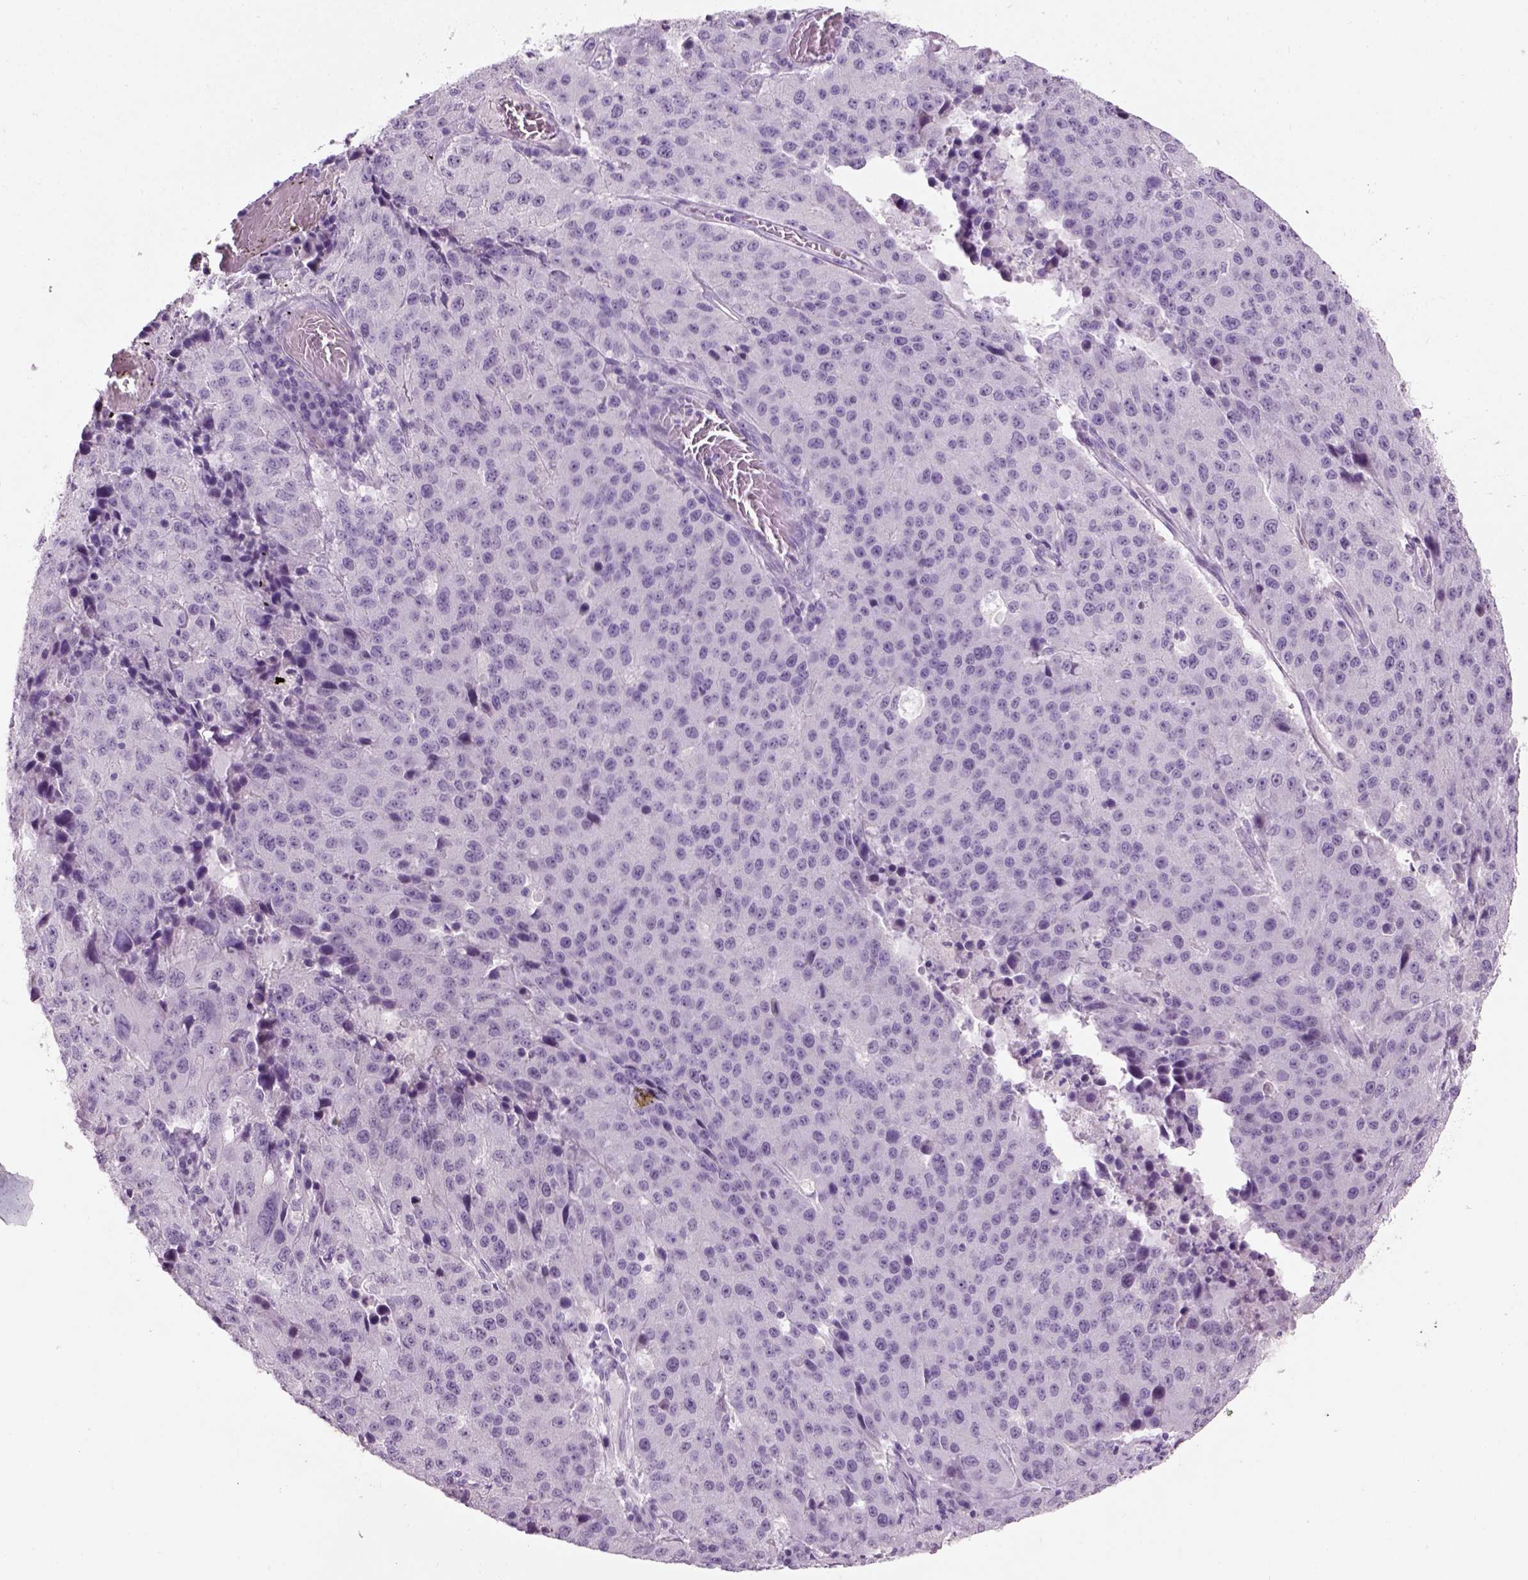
{"staining": {"intensity": "negative", "quantity": "none", "location": "none"}, "tissue": "stomach cancer", "cell_type": "Tumor cells", "image_type": "cancer", "snomed": [{"axis": "morphology", "description": "Adenocarcinoma, NOS"}, {"axis": "topography", "description": "Stomach"}], "caption": "Stomach cancer (adenocarcinoma) was stained to show a protein in brown. There is no significant positivity in tumor cells.", "gene": "GABRB2", "patient": {"sex": "male", "age": 71}}